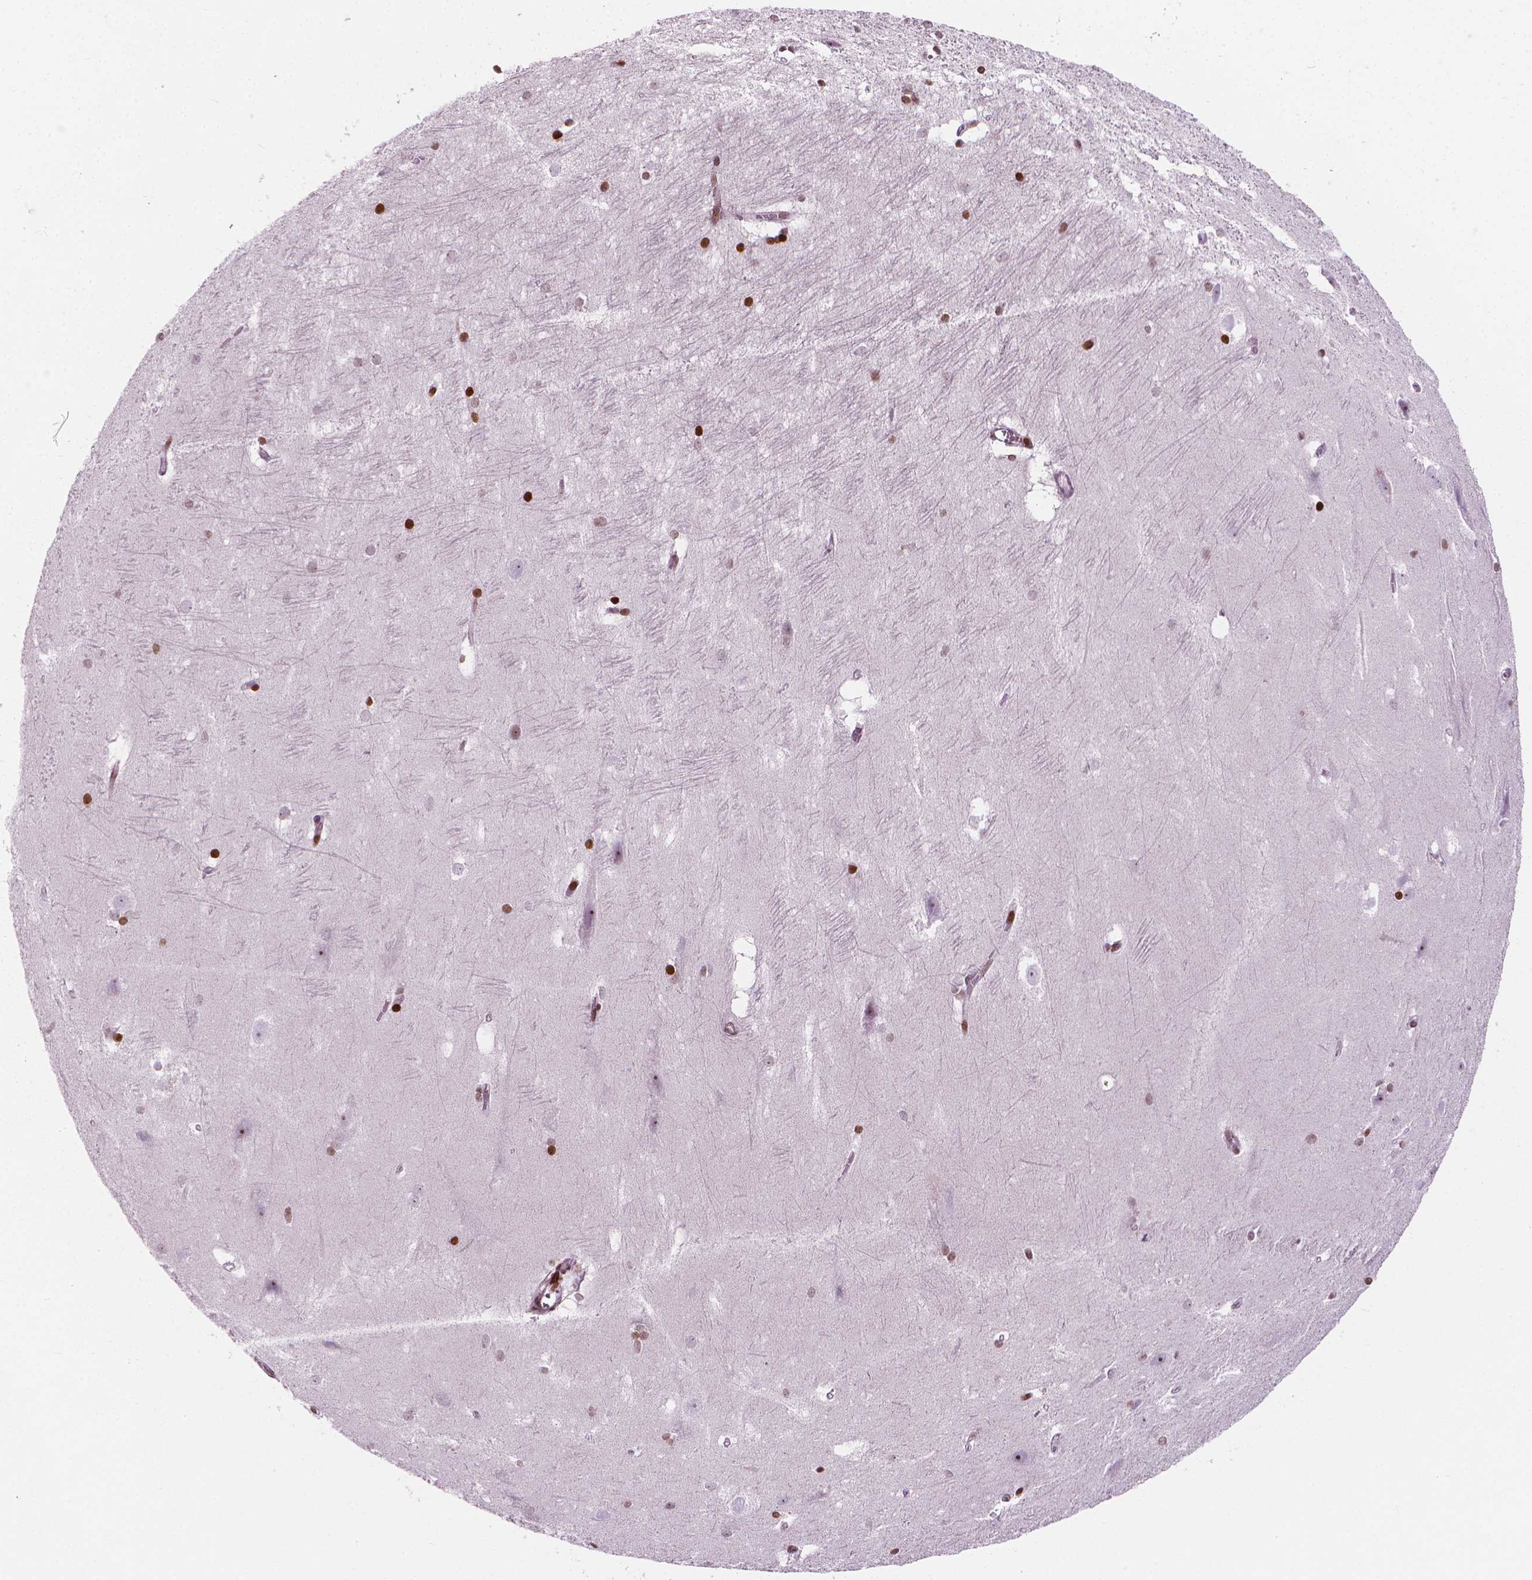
{"staining": {"intensity": "strong", "quantity": "25%-75%", "location": "nuclear"}, "tissue": "hippocampus", "cell_type": "Glial cells", "image_type": "normal", "snomed": [{"axis": "morphology", "description": "Normal tissue, NOS"}, {"axis": "topography", "description": "Cerebral cortex"}, {"axis": "topography", "description": "Hippocampus"}], "caption": "This micrograph shows normal hippocampus stained with IHC to label a protein in brown. The nuclear of glial cells show strong positivity for the protein. Nuclei are counter-stained blue.", "gene": "PIP4K2A", "patient": {"sex": "female", "age": 19}}